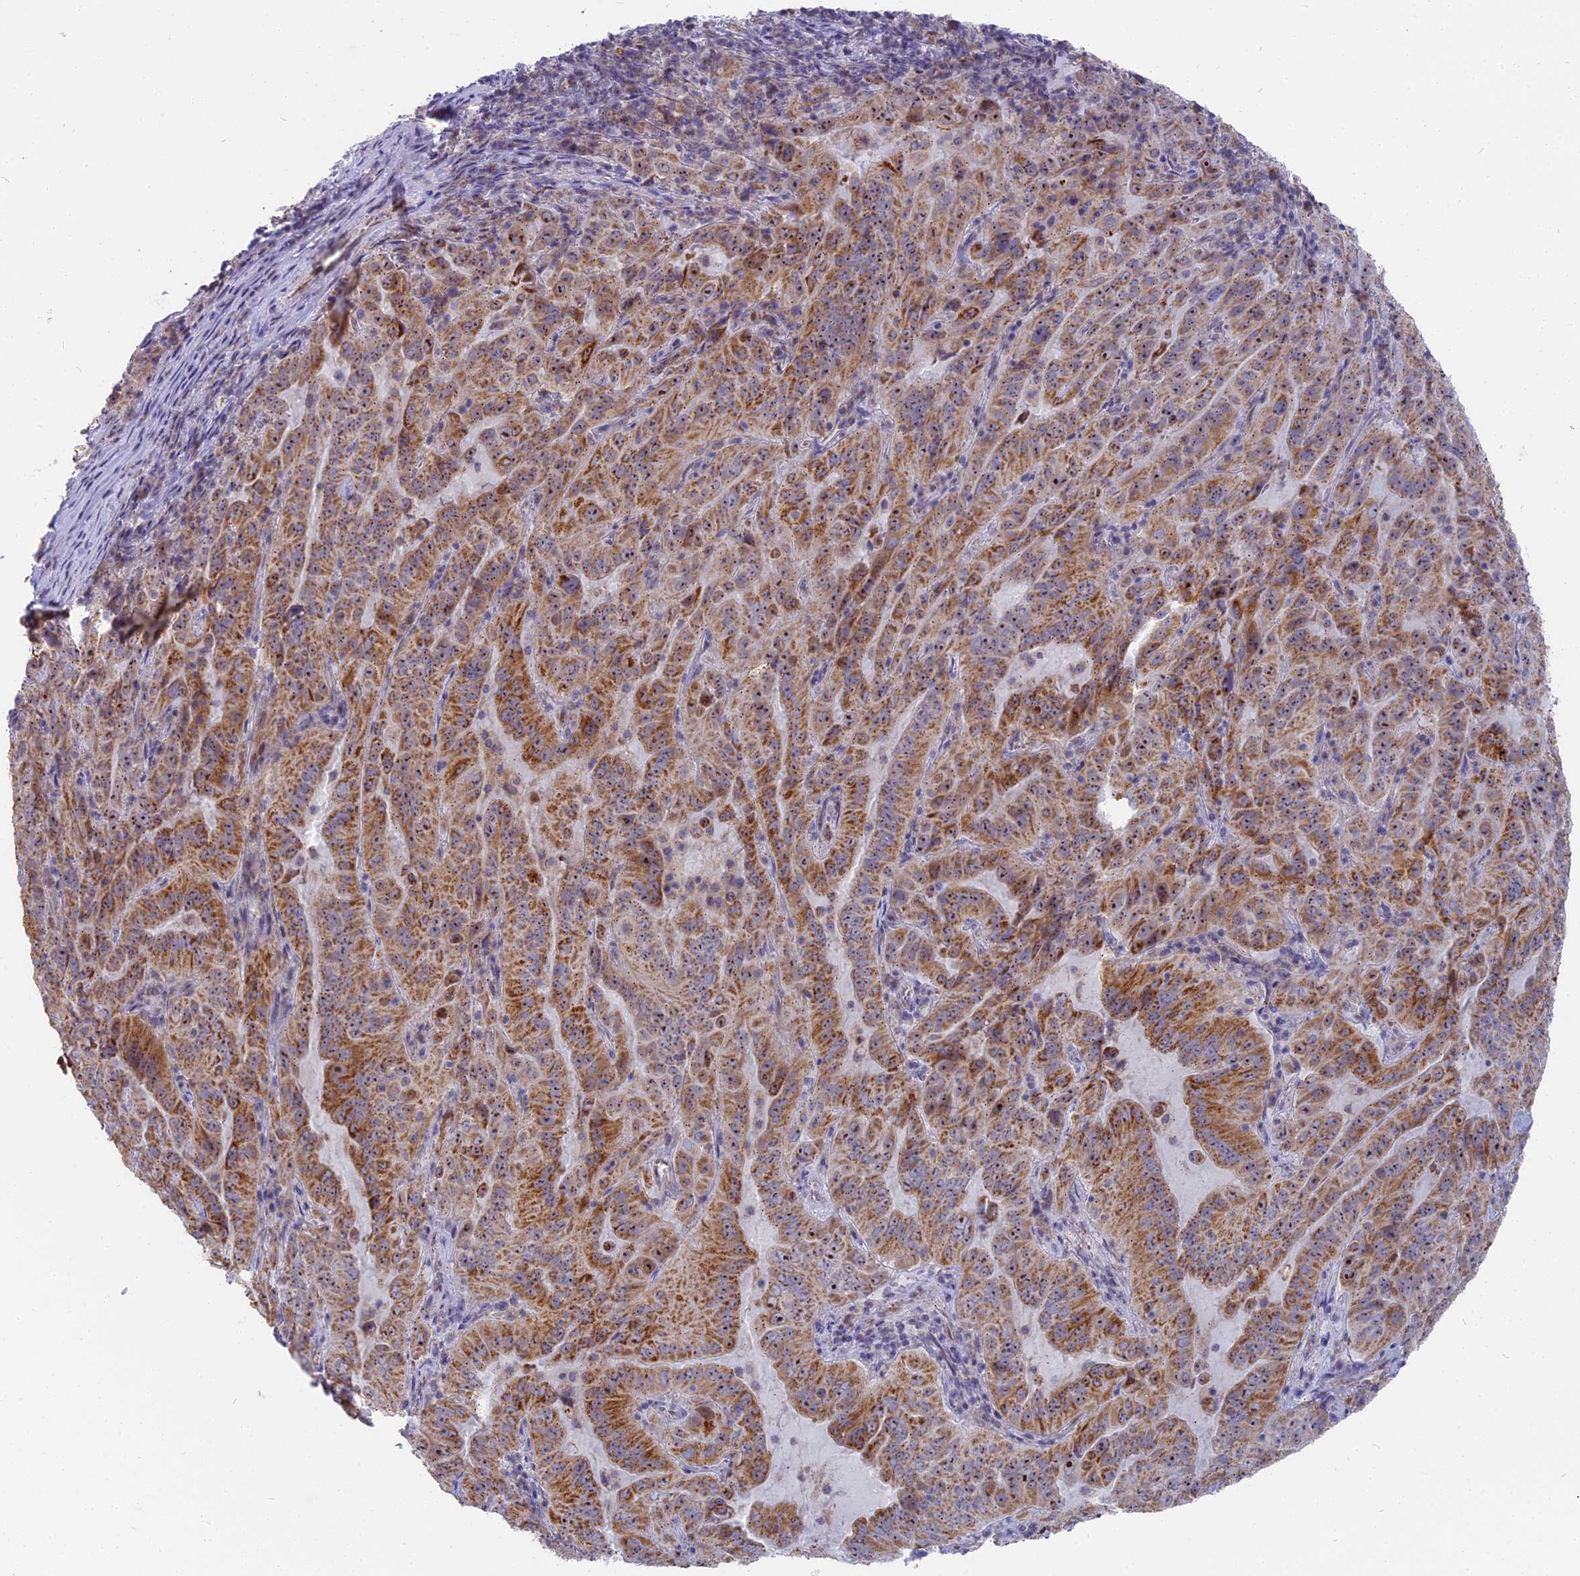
{"staining": {"intensity": "strong", "quantity": ">75%", "location": "cytoplasmic/membranous,nuclear"}, "tissue": "pancreatic cancer", "cell_type": "Tumor cells", "image_type": "cancer", "snomed": [{"axis": "morphology", "description": "Adenocarcinoma, NOS"}, {"axis": "topography", "description": "Pancreas"}], "caption": "Immunohistochemical staining of adenocarcinoma (pancreatic) exhibits high levels of strong cytoplasmic/membranous and nuclear expression in about >75% of tumor cells.", "gene": "DTWD1", "patient": {"sex": "male", "age": 63}}